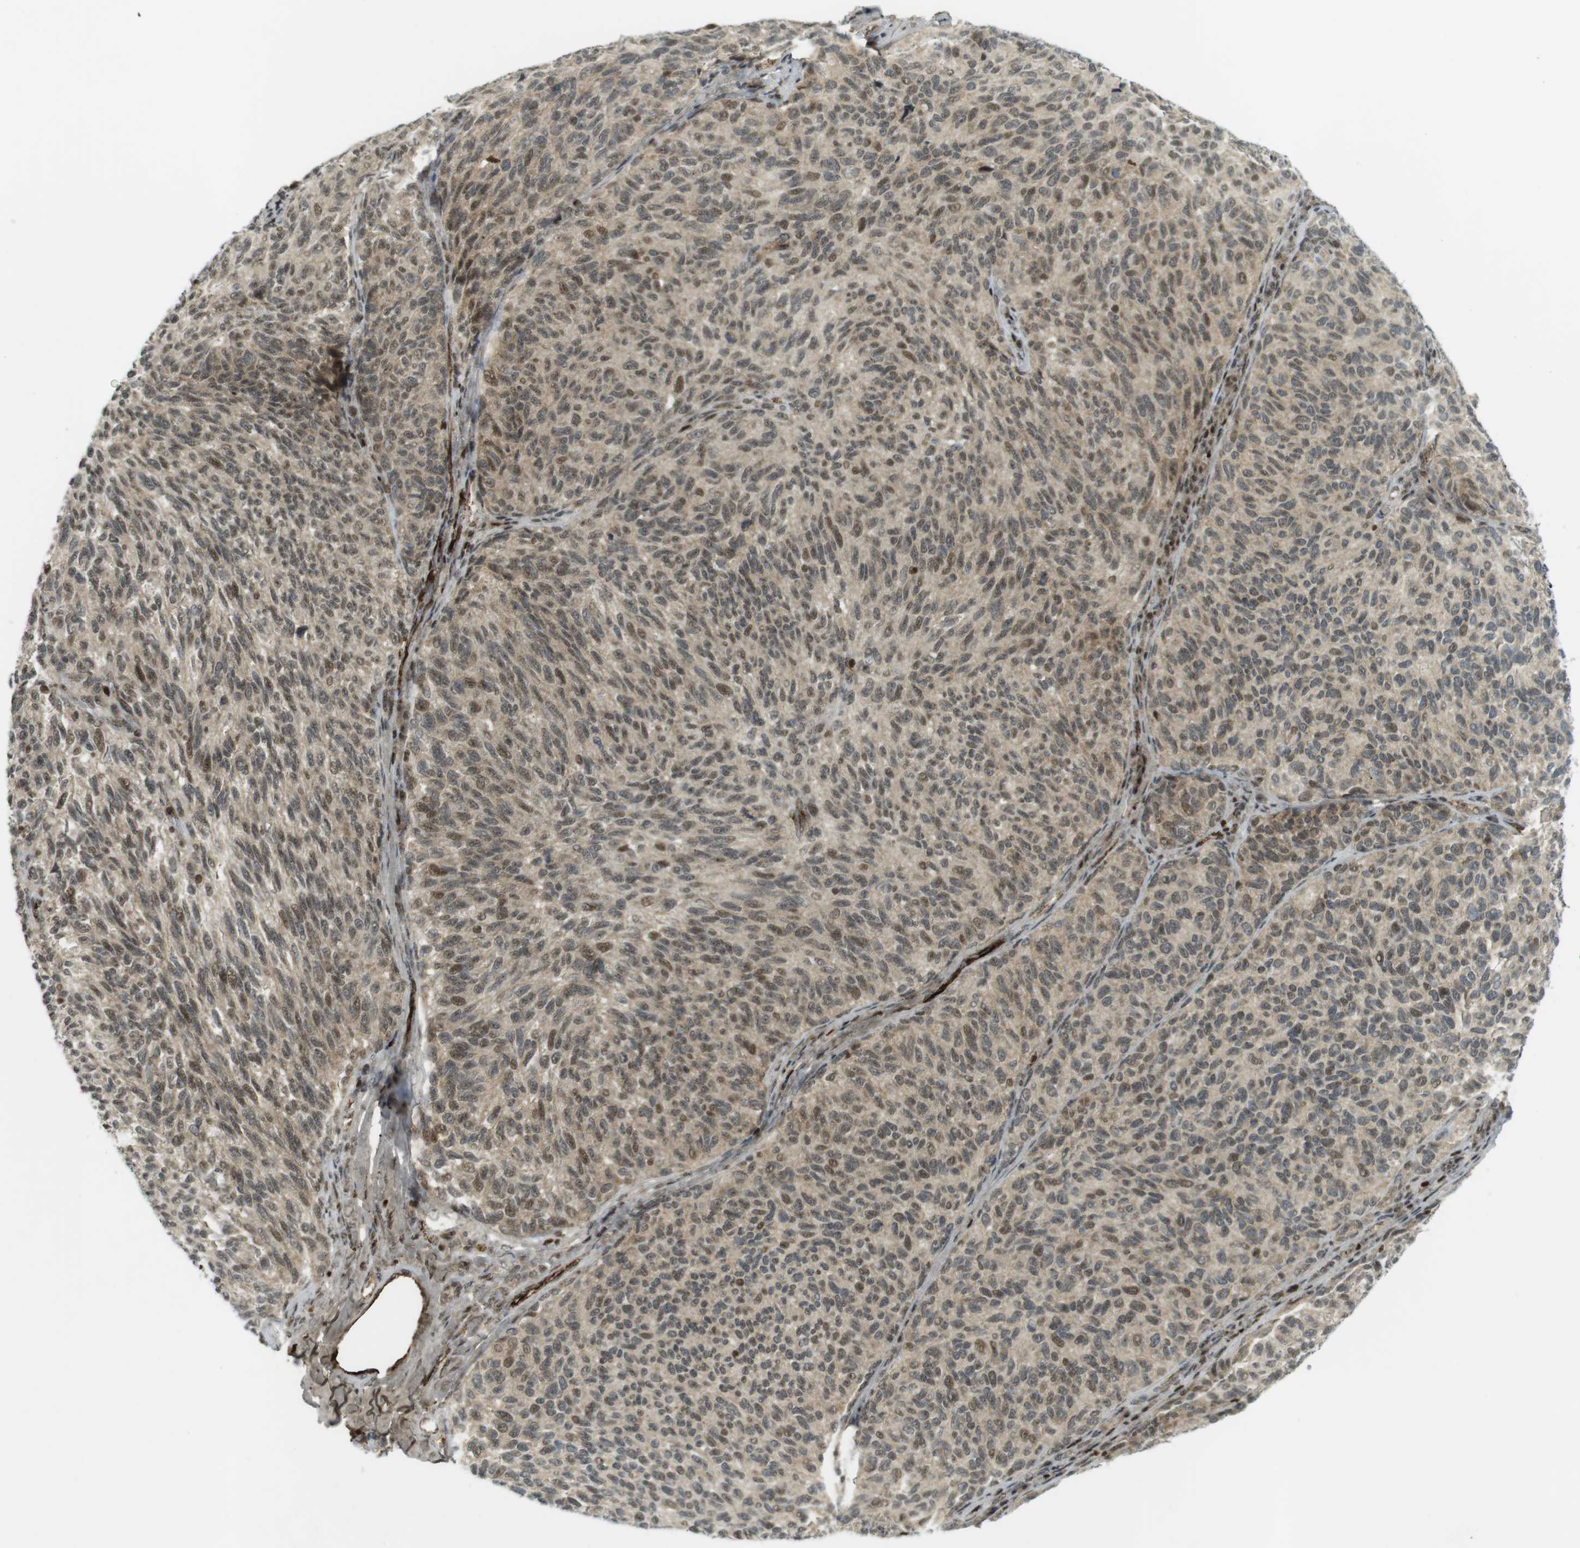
{"staining": {"intensity": "moderate", "quantity": ">75%", "location": "cytoplasmic/membranous,nuclear"}, "tissue": "melanoma", "cell_type": "Tumor cells", "image_type": "cancer", "snomed": [{"axis": "morphology", "description": "Malignant melanoma, NOS"}, {"axis": "topography", "description": "Skin"}], "caption": "Malignant melanoma tissue exhibits moderate cytoplasmic/membranous and nuclear expression in approximately >75% of tumor cells, visualized by immunohistochemistry.", "gene": "PPP1R13B", "patient": {"sex": "female", "age": 73}}